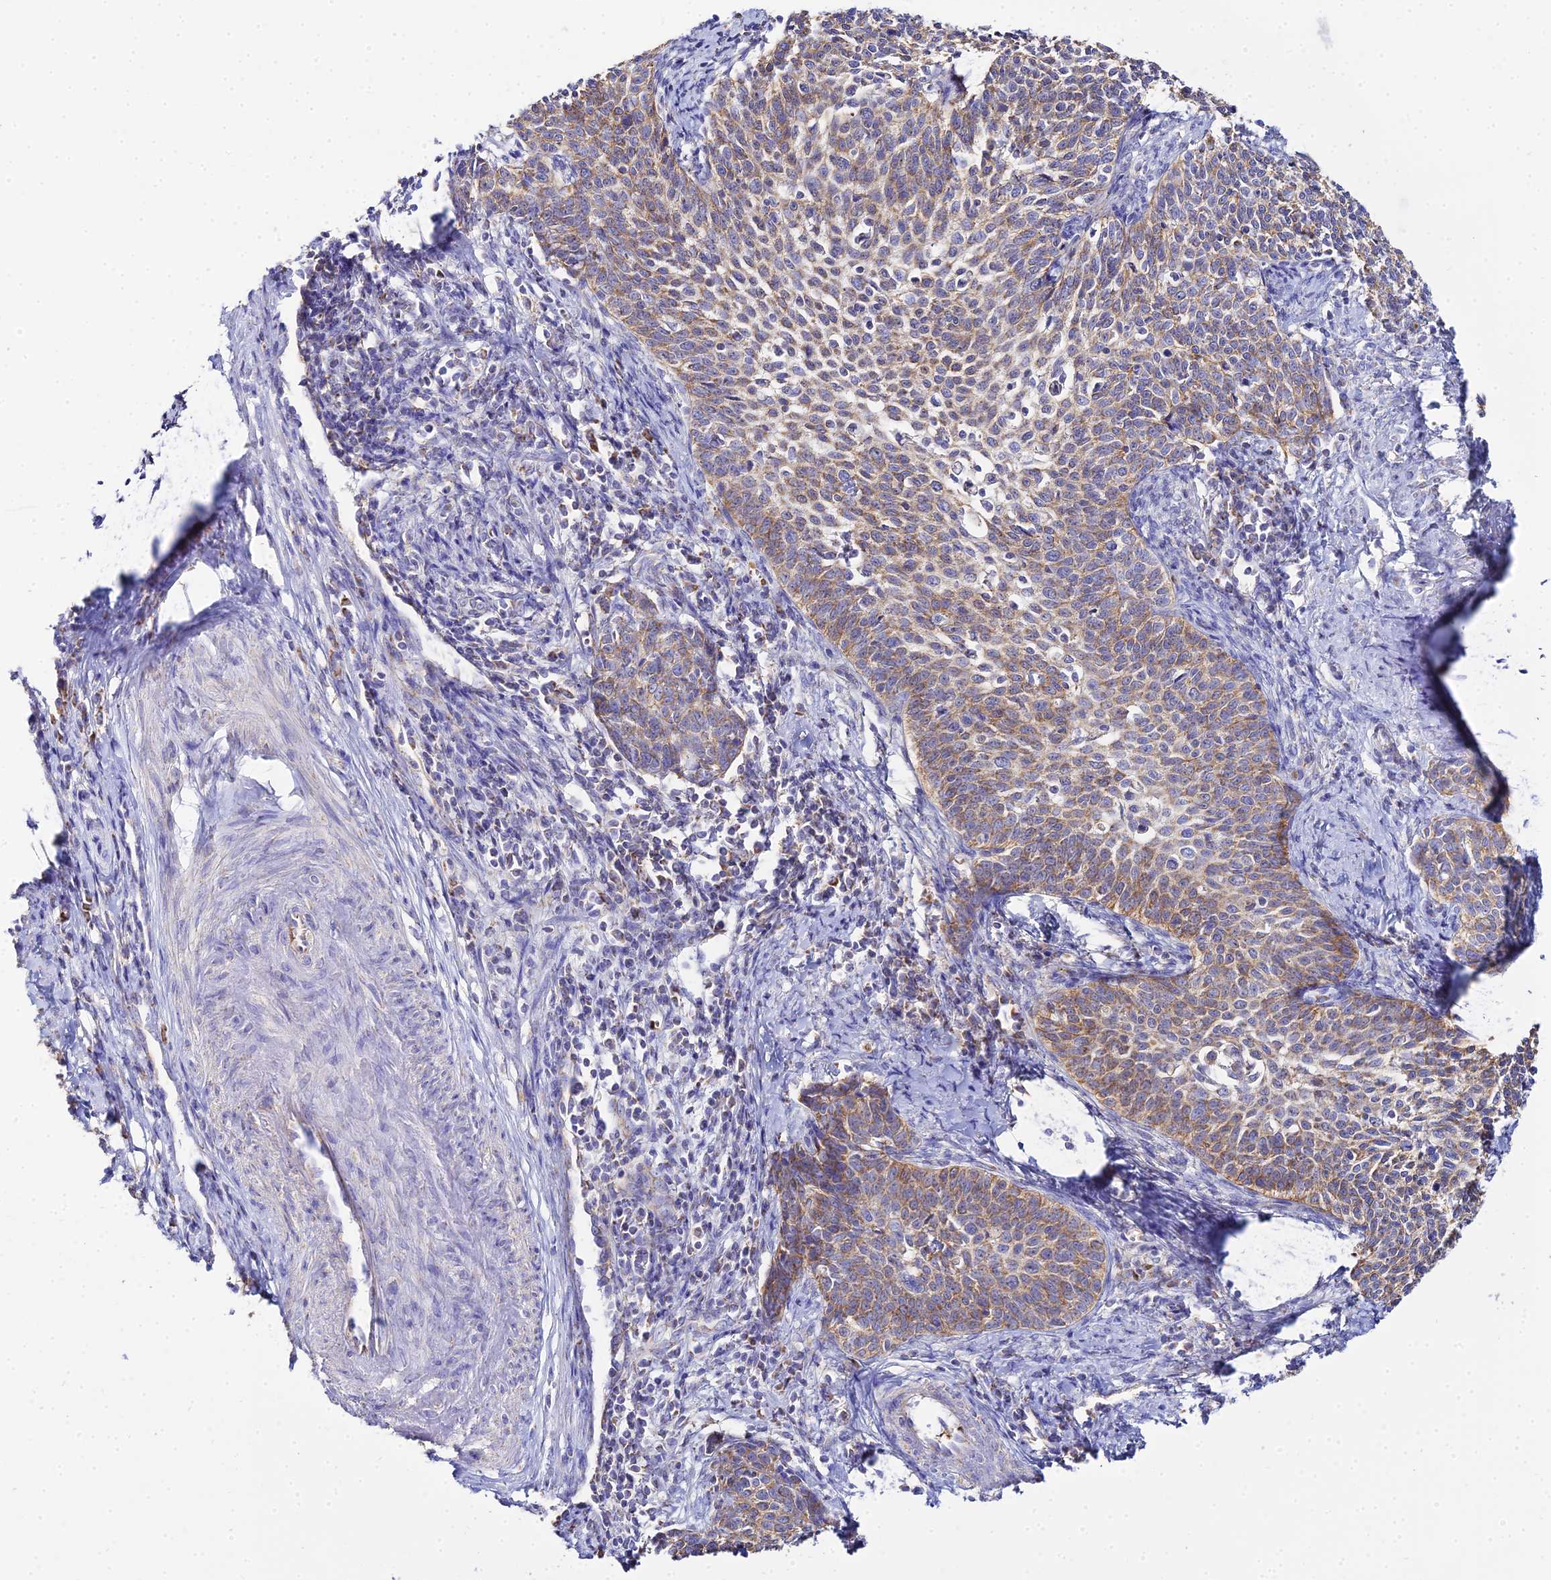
{"staining": {"intensity": "moderate", "quantity": ">75%", "location": "cytoplasmic/membranous"}, "tissue": "cervical cancer", "cell_type": "Tumor cells", "image_type": "cancer", "snomed": [{"axis": "morphology", "description": "Squamous cell carcinoma, NOS"}, {"axis": "topography", "description": "Cervix"}], "caption": "Immunohistochemical staining of human cervical squamous cell carcinoma demonstrates moderate cytoplasmic/membranous protein expression in about >75% of tumor cells.", "gene": "TYW5", "patient": {"sex": "female", "age": 39}}